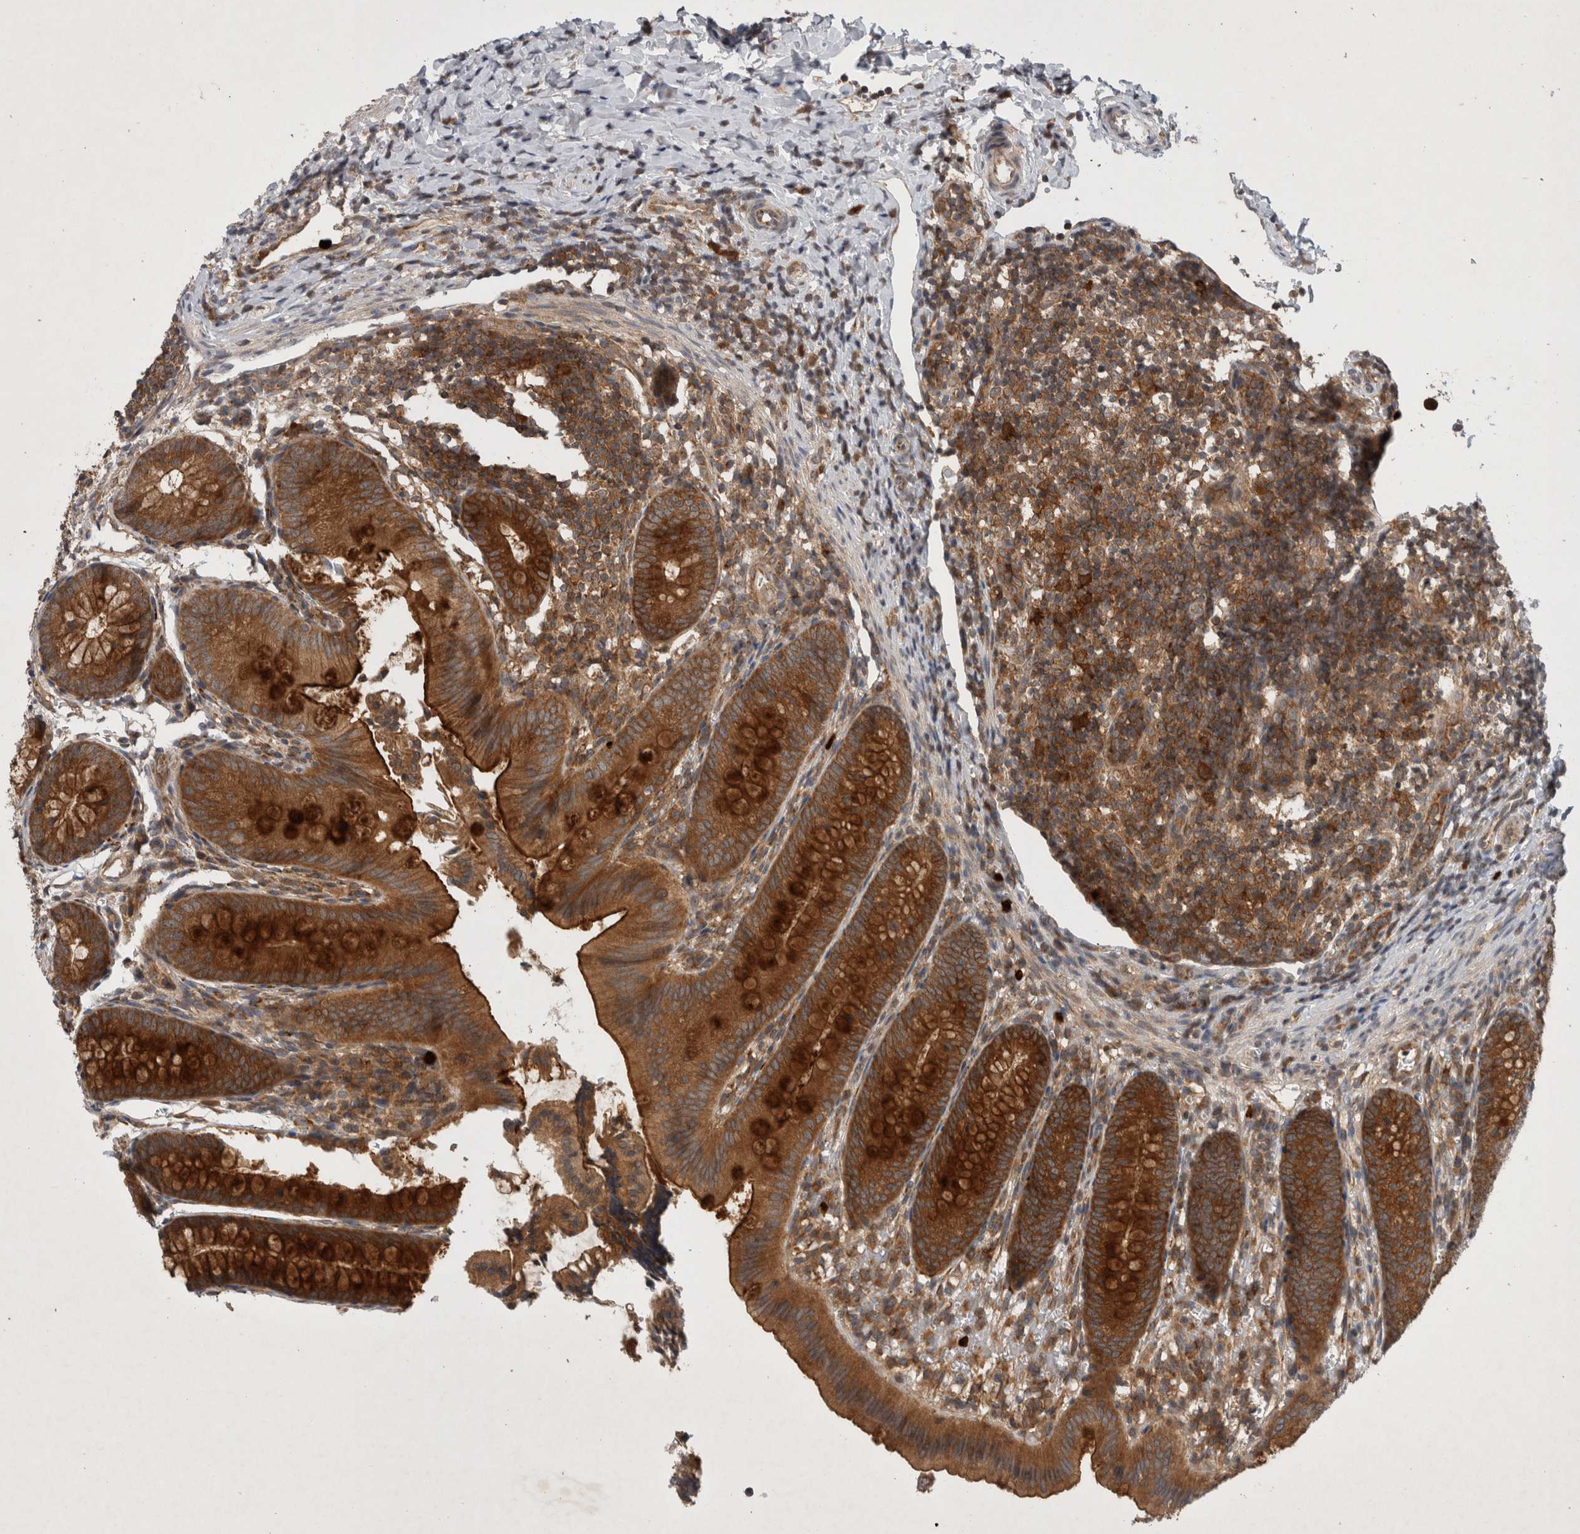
{"staining": {"intensity": "strong", "quantity": ">75%", "location": "cytoplasmic/membranous"}, "tissue": "appendix", "cell_type": "Glandular cells", "image_type": "normal", "snomed": [{"axis": "morphology", "description": "Normal tissue, NOS"}, {"axis": "topography", "description": "Appendix"}], "caption": "About >75% of glandular cells in benign appendix show strong cytoplasmic/membranous protein staining as visualized by brown immunohistochemical staining.", "gene": "PDCD2", "patient": {"sex": "male", "age": 1}}